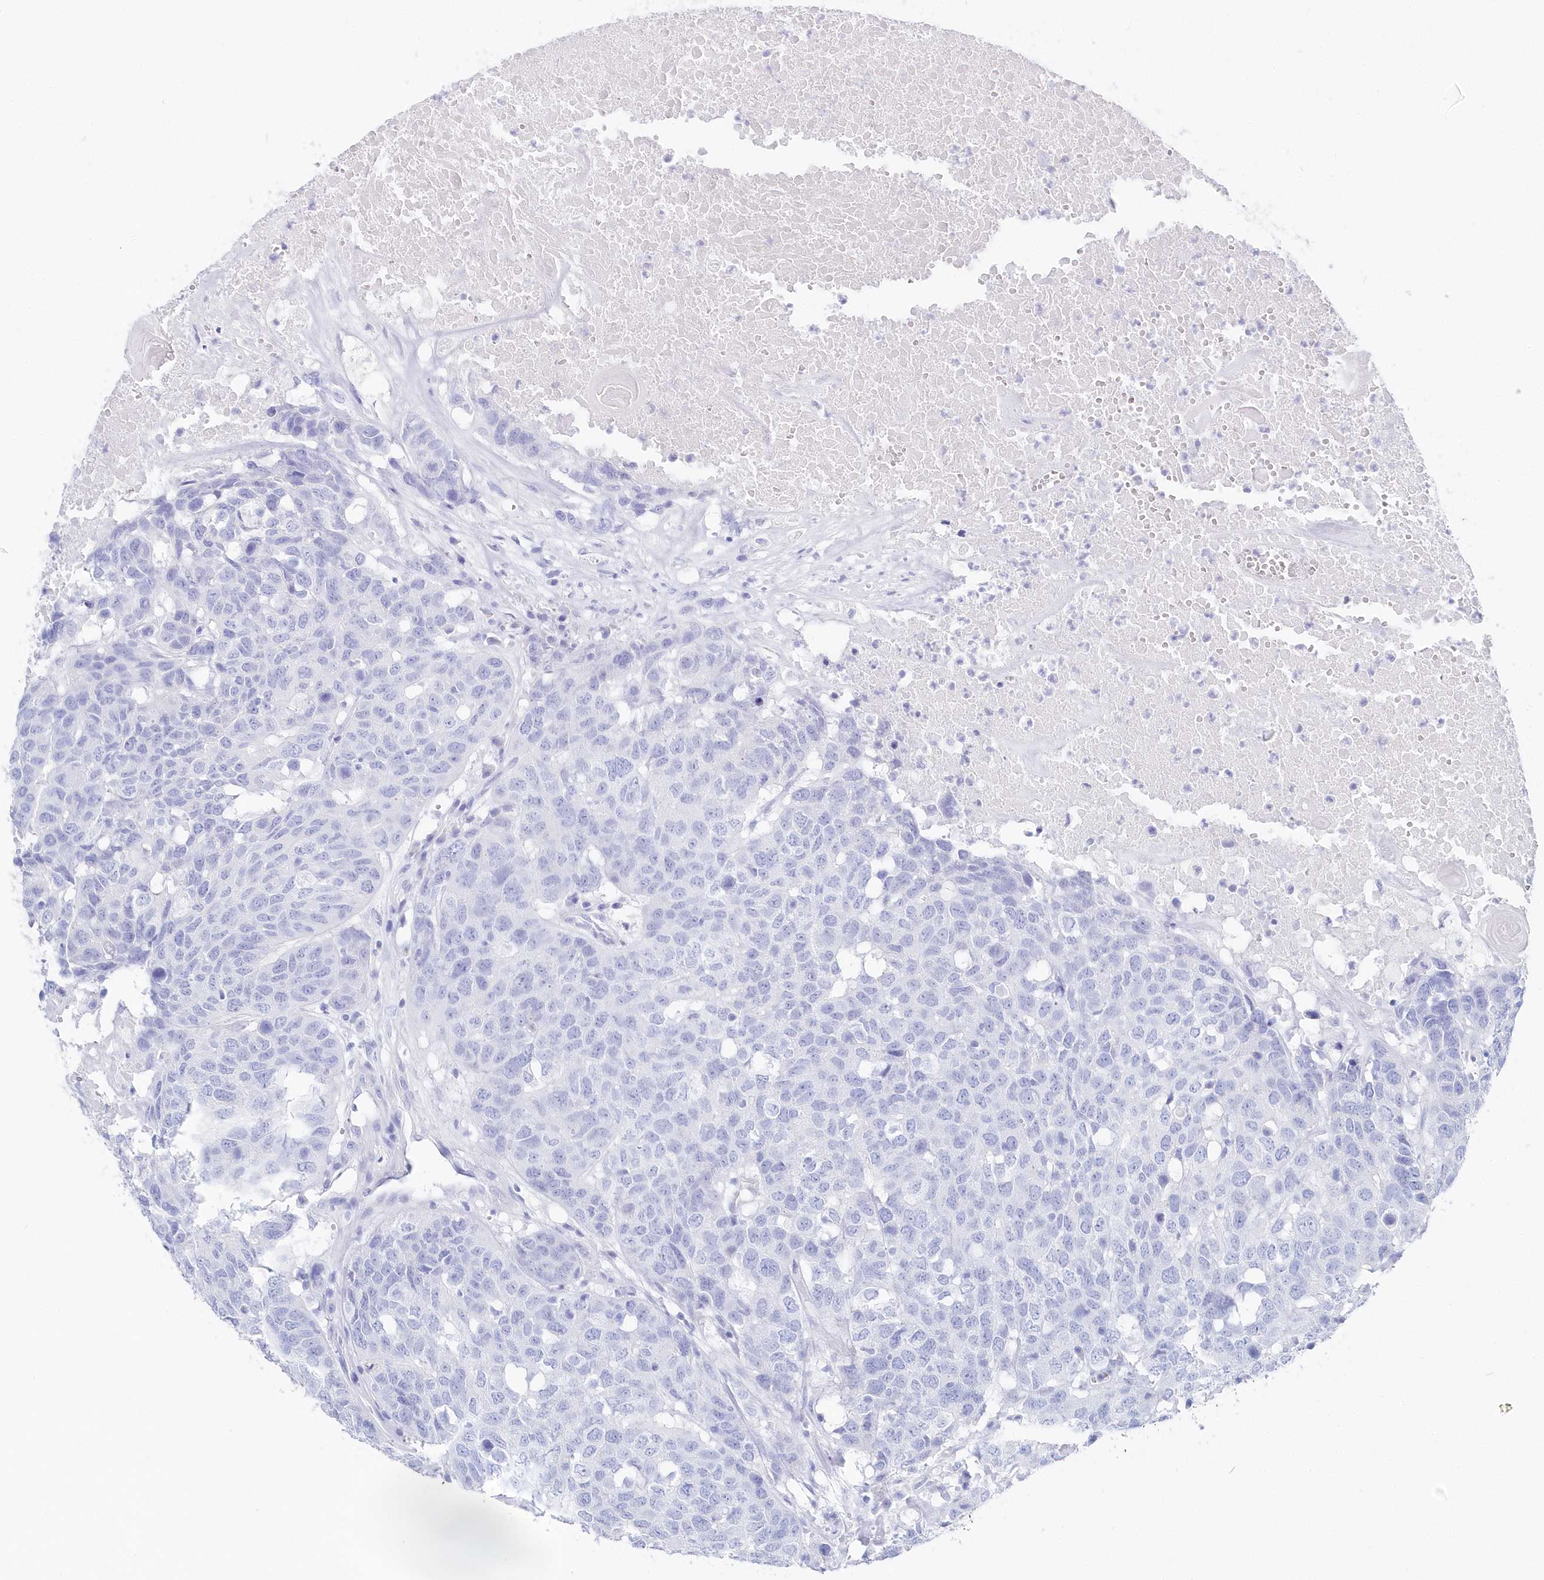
{"staining": {"intensity": "negative", "quantity": "none", "location": "none"}, "tissue": "head and neck cancer", "cell_type": "Tumor cells", "image_type": "cancer", "snomed": [{"axis": "morphology", "description": "Squamous cell carcinoma, NOS"}, {"axis": "topography", "description": "Head-Neck"}], "caption": "Human head and neck cancer stained for a protein using IHC shows no positivity in tumor cells.", "gene": "CSNK1G2", "patient": {"sex": "male", "age": 66}}